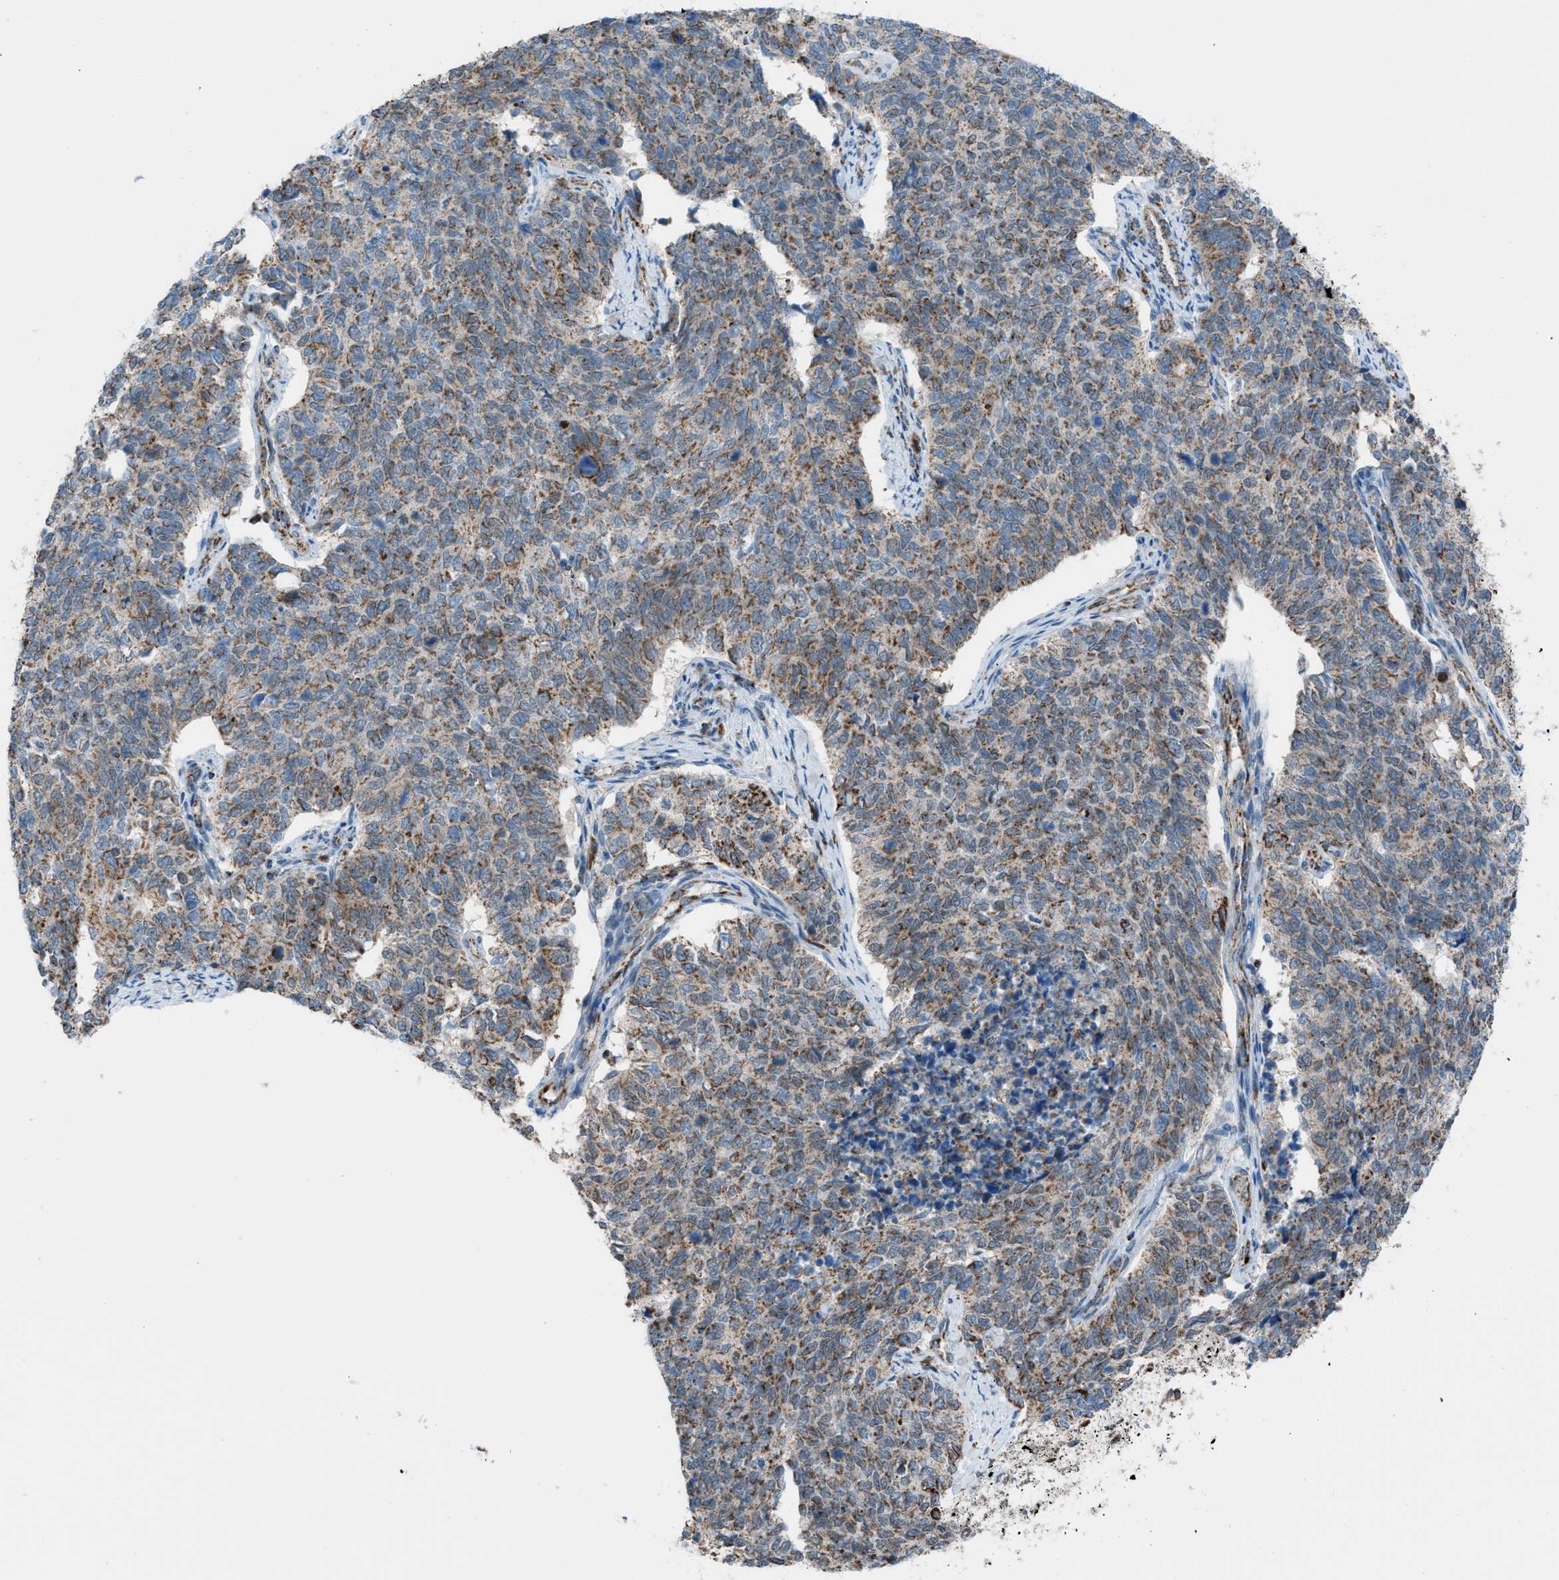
{"staining": {"intensity": "weak", "quantity": "25%-75%", "location": "cytoplasmic/membranous,nuclear"}, "tissue": "cervical cancer", "cell_type": "Tumor cells", "image_type": "cancer", "snomed": [{"axis": "morphology", "description": "Squamous cell carcinoma, NOS"}, {"axis": "topography", "description": "Cervix"}], "caption": "High-magnification brightfield microscopy of squamous cell carcinoma (cervical) stained with DAB (3,3'-diaminobenzidine) (brown) and counterstained with hematoxylin (blue). tumor cells exhibit weak cytoplasmic/membranous and nuclear staining is present in approximately25%-75% of cells.", "gene": "SRM", "patient": {"sex": "female", "age": 63}}